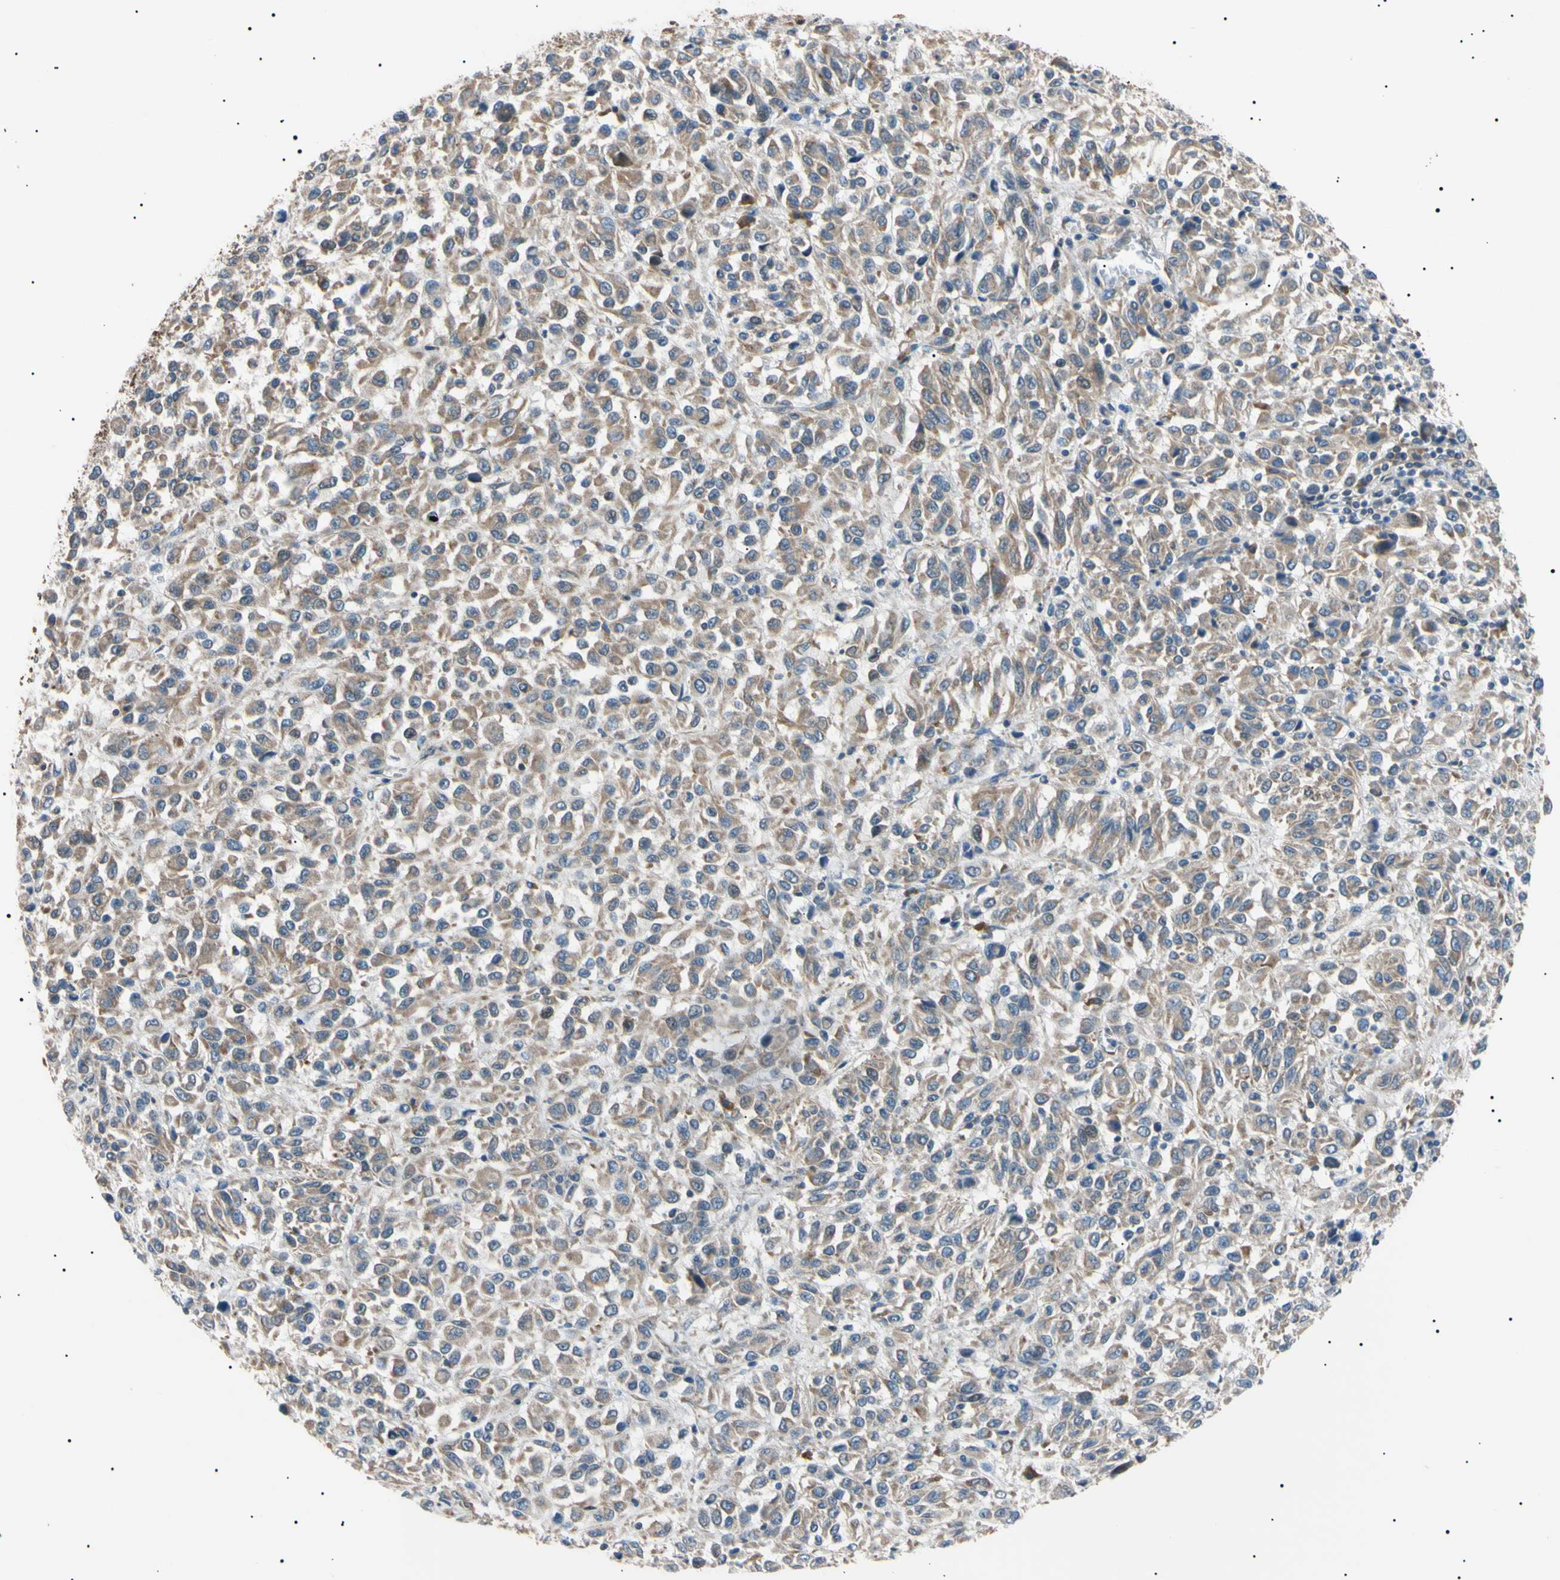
{"staining": {"intensity": "weak", "quantity": ">75%", "location": "cytoplasmic/membranous"}, "tissue": "melanoma", "cell_type": "Tumor cells", "image_type": "cancer", "snomed": [{"axis": "morphology", "description": "Malignant melanoma, Metastatic site"}, {"axis": "topography", "description": "Lung"}], "caption": "Approximately >75% of tumor cells in human malignant melanoma (metastatic site) display weak cytoplasmic/membranous protein expression as visualized by brown immunohistochemical staining.", "gene": "VAPA", "patient": {"sex": "male", "age": 64}}